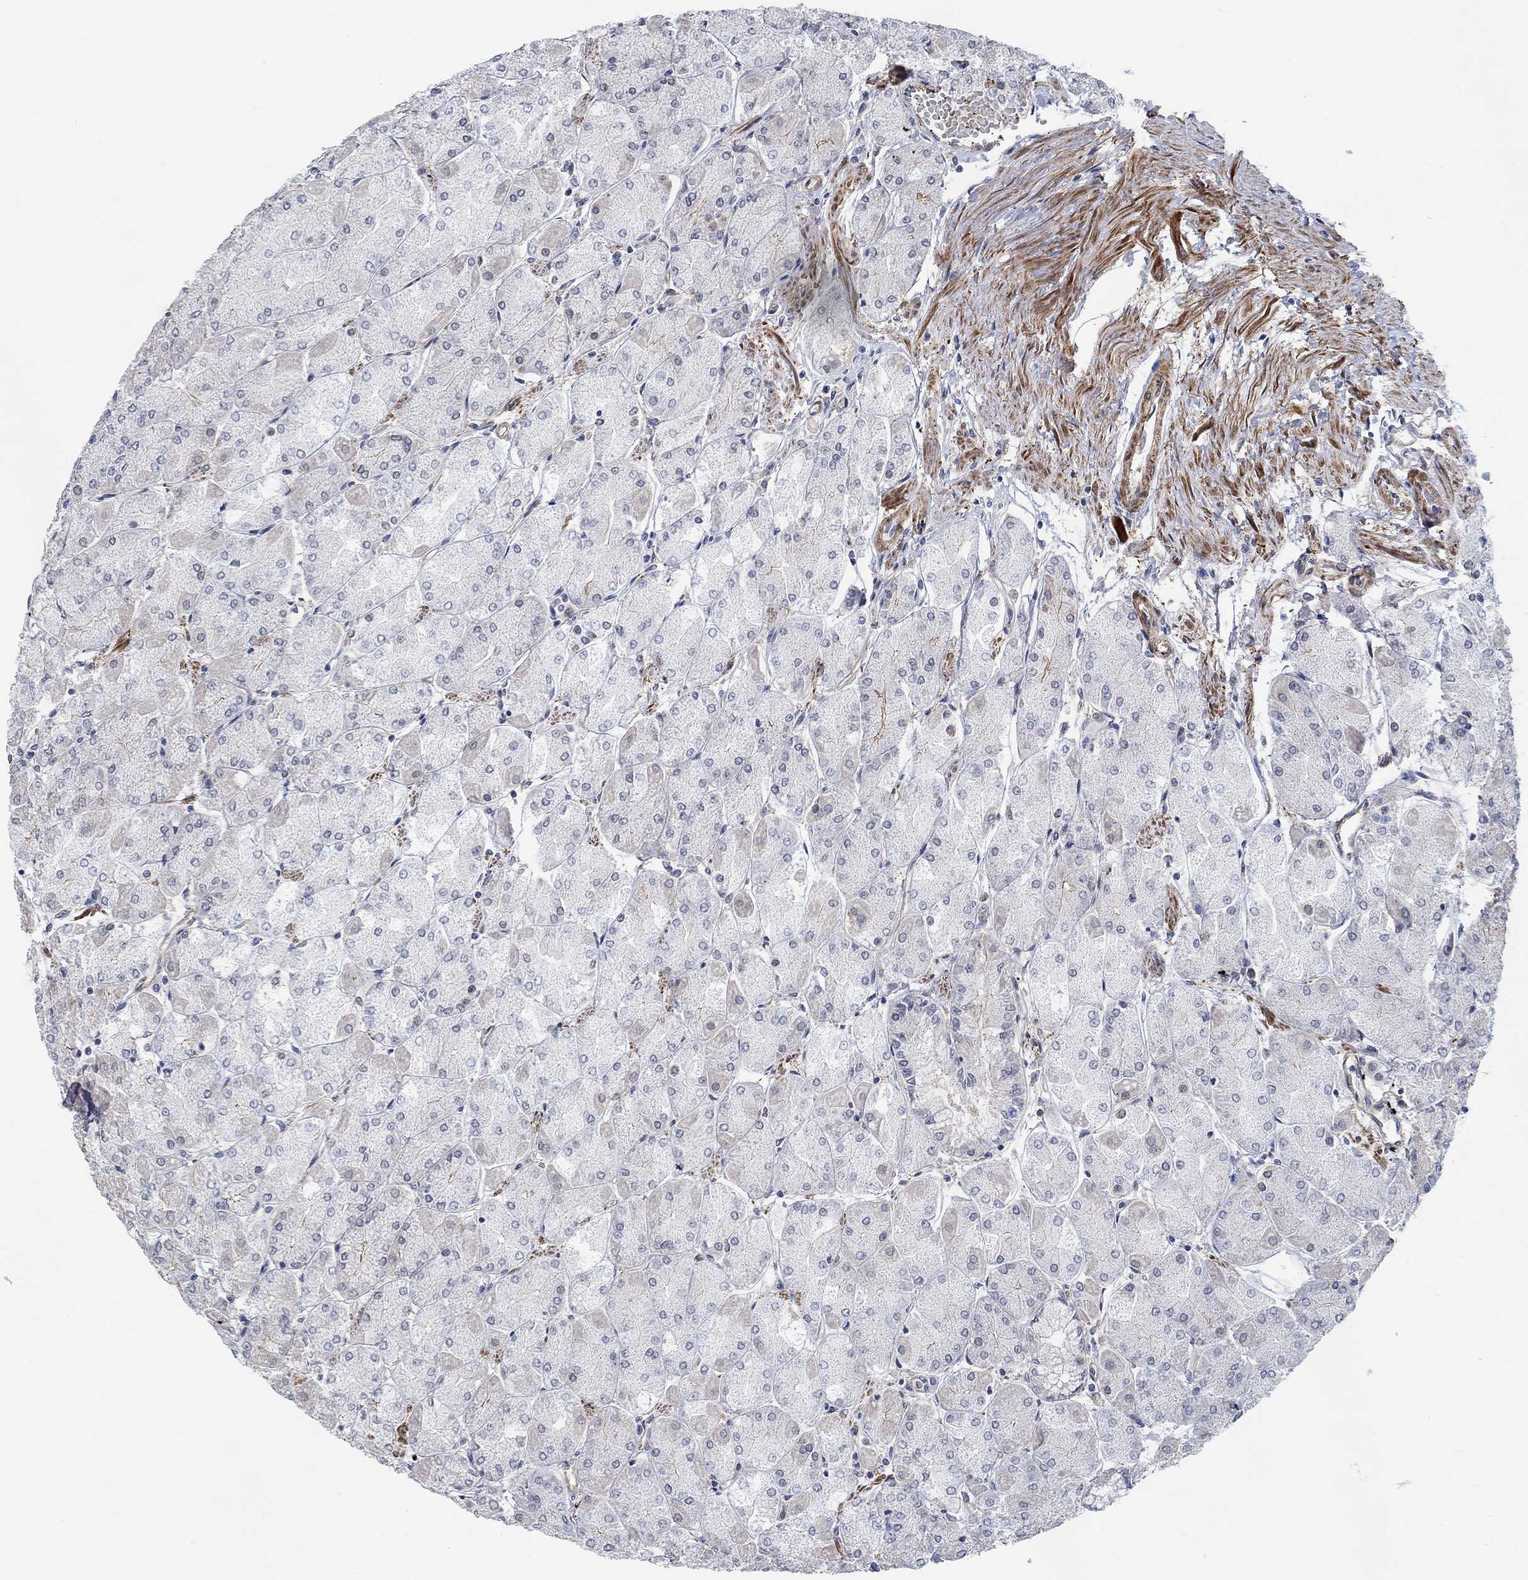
{"staining": {"intensity": "strong", "quantity": "25%-75%", "location": "cytoplasmic/membranous"}, "tissue": "stomach", "cell_type": "Glandular cells", "image_type": "normal", "snomed": [{"axis": "morphology", "description": "Normal tissue, NOS"}, {"axis": "topography", "description": "Stomach, upper"}], "caption": "Immunohistochemical staining of unremarkable human stomach reveals strong cytoplasmic/membranous protein staining in about 25%-75% of glandular cells.", "gene": "KCNH8", "patient": {"sex": "male", "age": 60}}